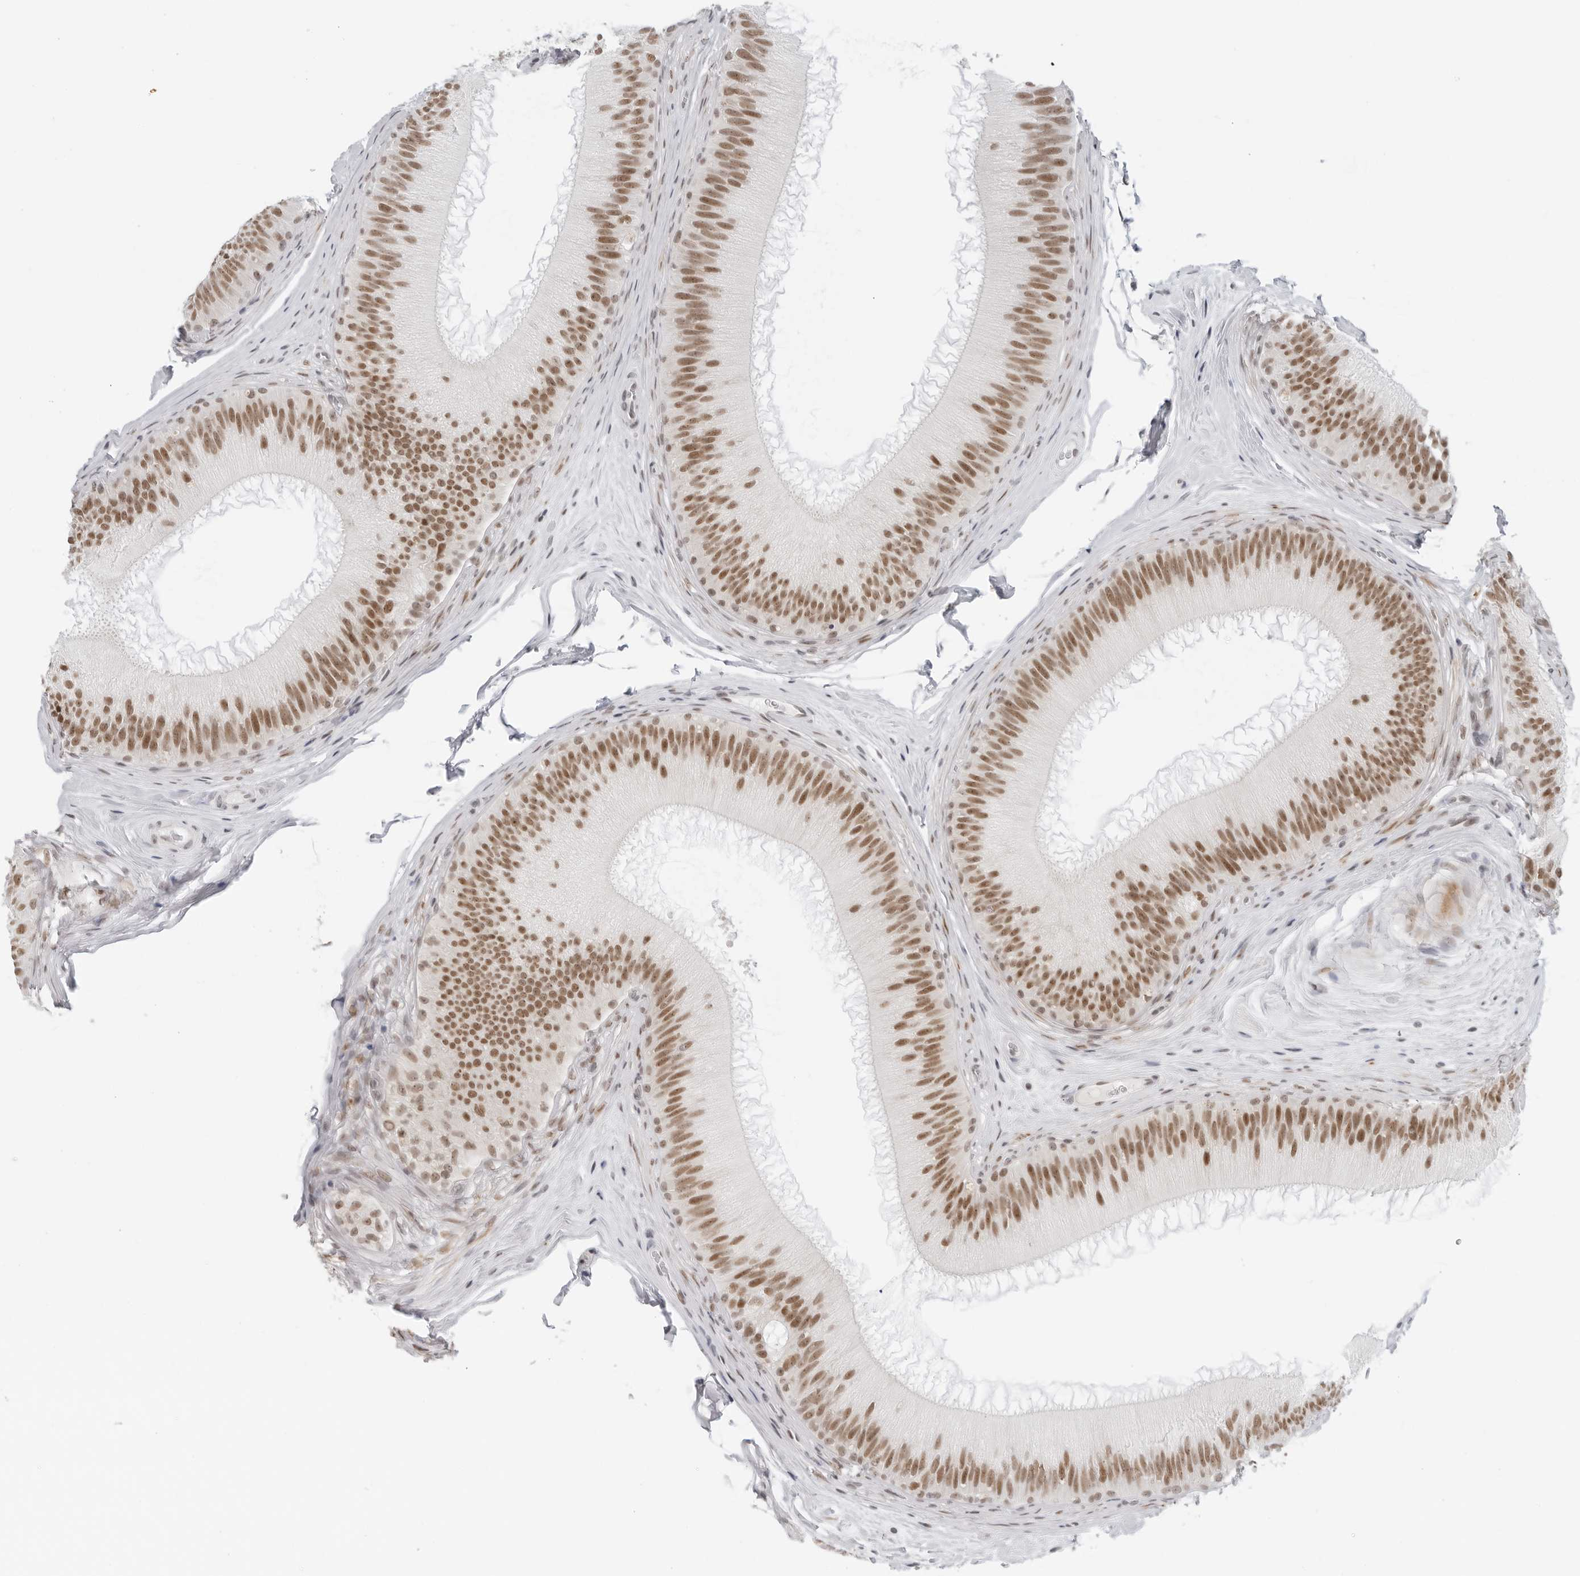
{"staining": {"intensity": "moderate", "quantity": "25%-75%", "location": "nuclear"}, "tissue": "epididymis", "cell_type": "Glandular cells", "image_type": "normal", "snomed": [{"axis": "morphology", "description": "Normal tissue, NOS"}, {"axis": "topography", "description": "Epididymis"}], "caption": "Protein staining of benign epididymis shows moderate nuclear expression in approximately 25%-75% of glandular cells.", "gene": "FOXK2", "patient": {"sex": "male", "age": 45}}